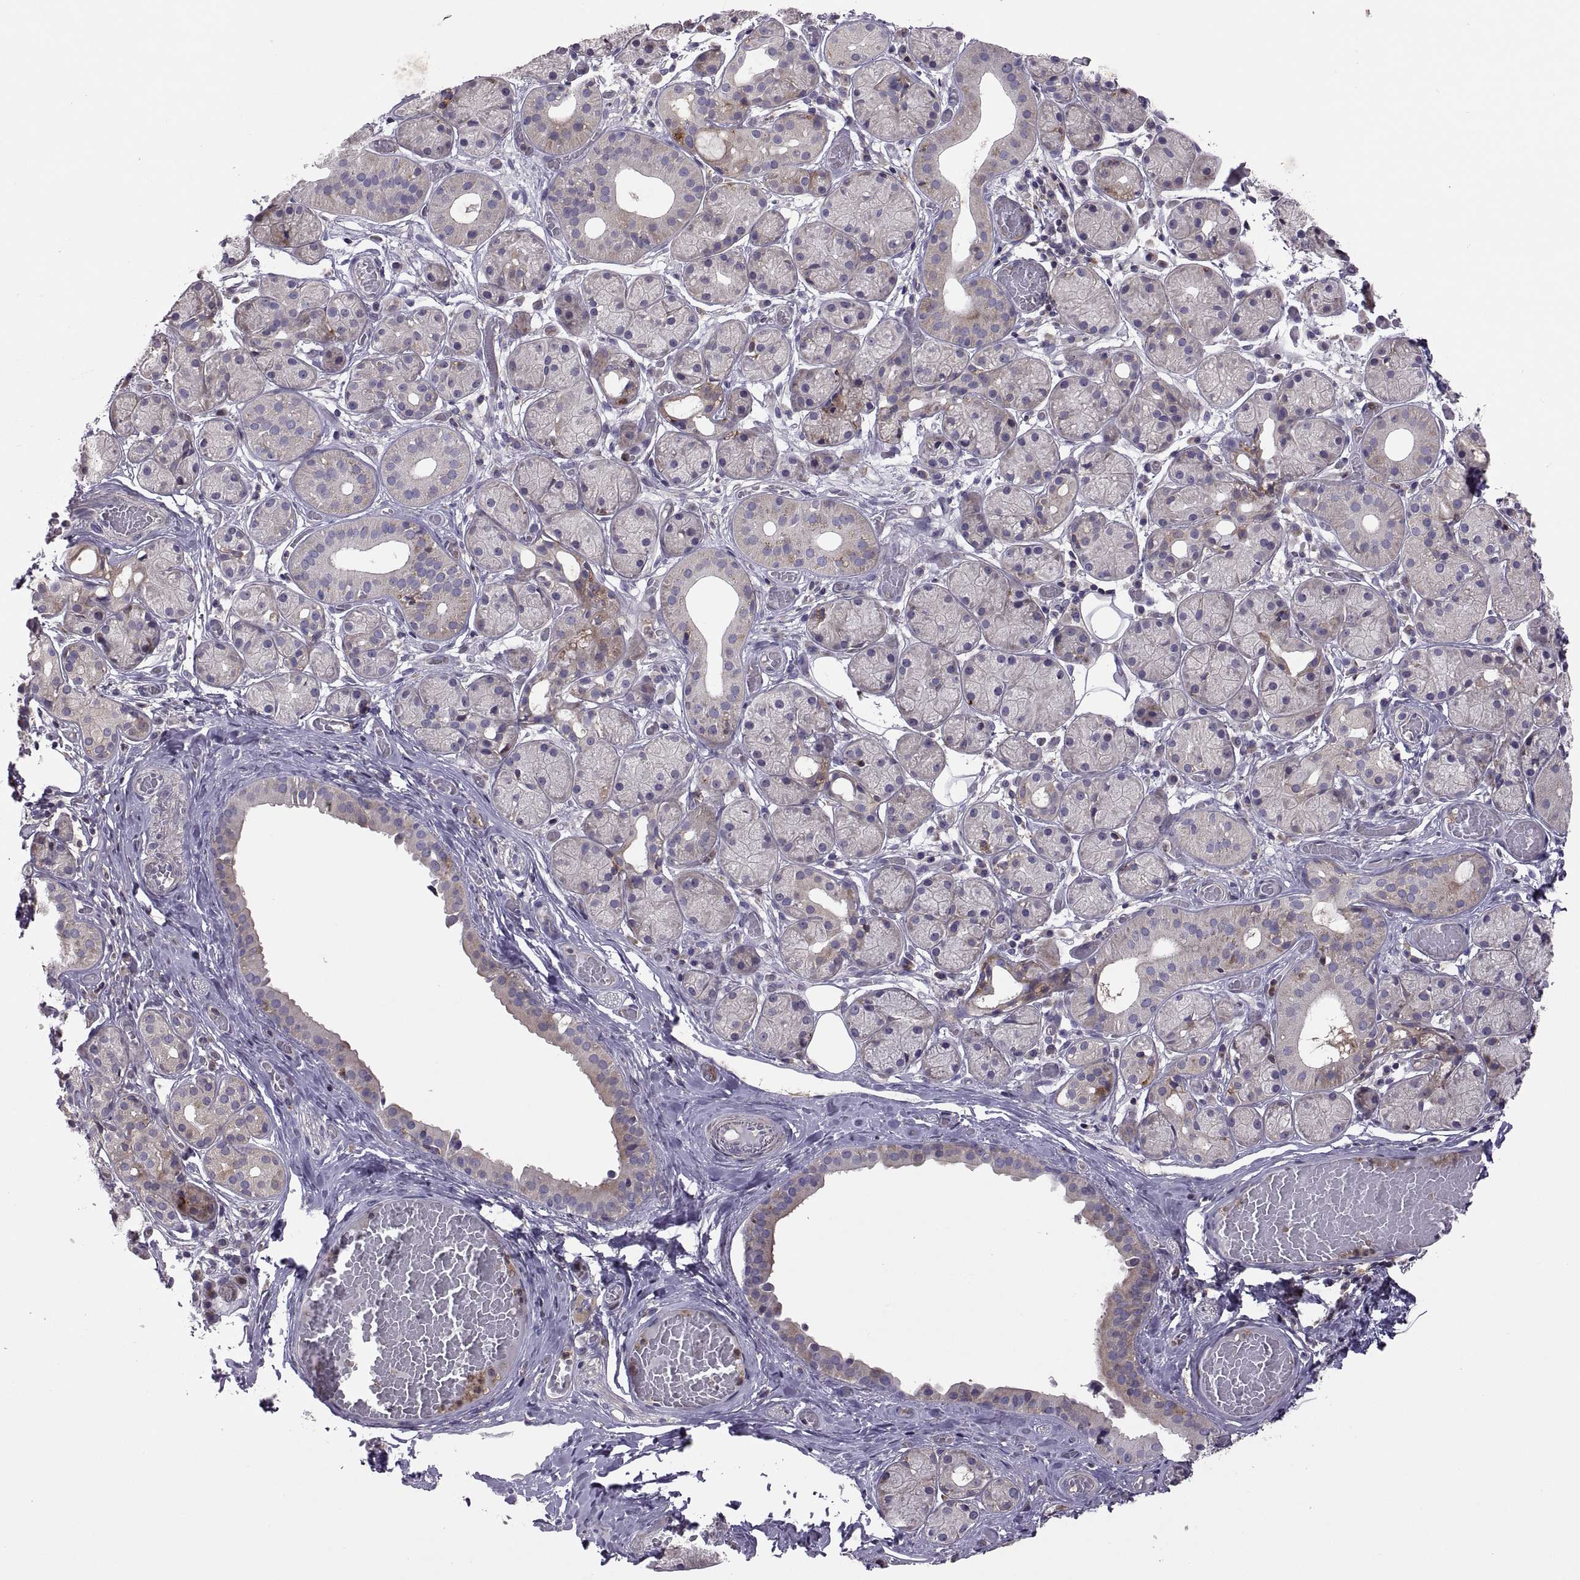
{"staining": {"intensity": "weak", "quantity": "<25%", "location": "cytoplasmic/membranous"}, "tissue": "salivary gland", "cell_type": "Glandular cells", "image_type": "normal", "snomed": [{"axis": "morphology", "description": "Normal tissue, NOS"}, {"axis": "topography", "description": "Salivary gland"}, {"axis": "topography", "description": "Peripheral nerve tissue"}], "caption": "There is no significant expression in glandular cells of salivary gland. (DAB (3,3'-diaminobenzidine) immunohistochemistry with hematoxylin counter stain).", "gene": "SPATA32", "patient": {"sex": "male", "age": 71}}